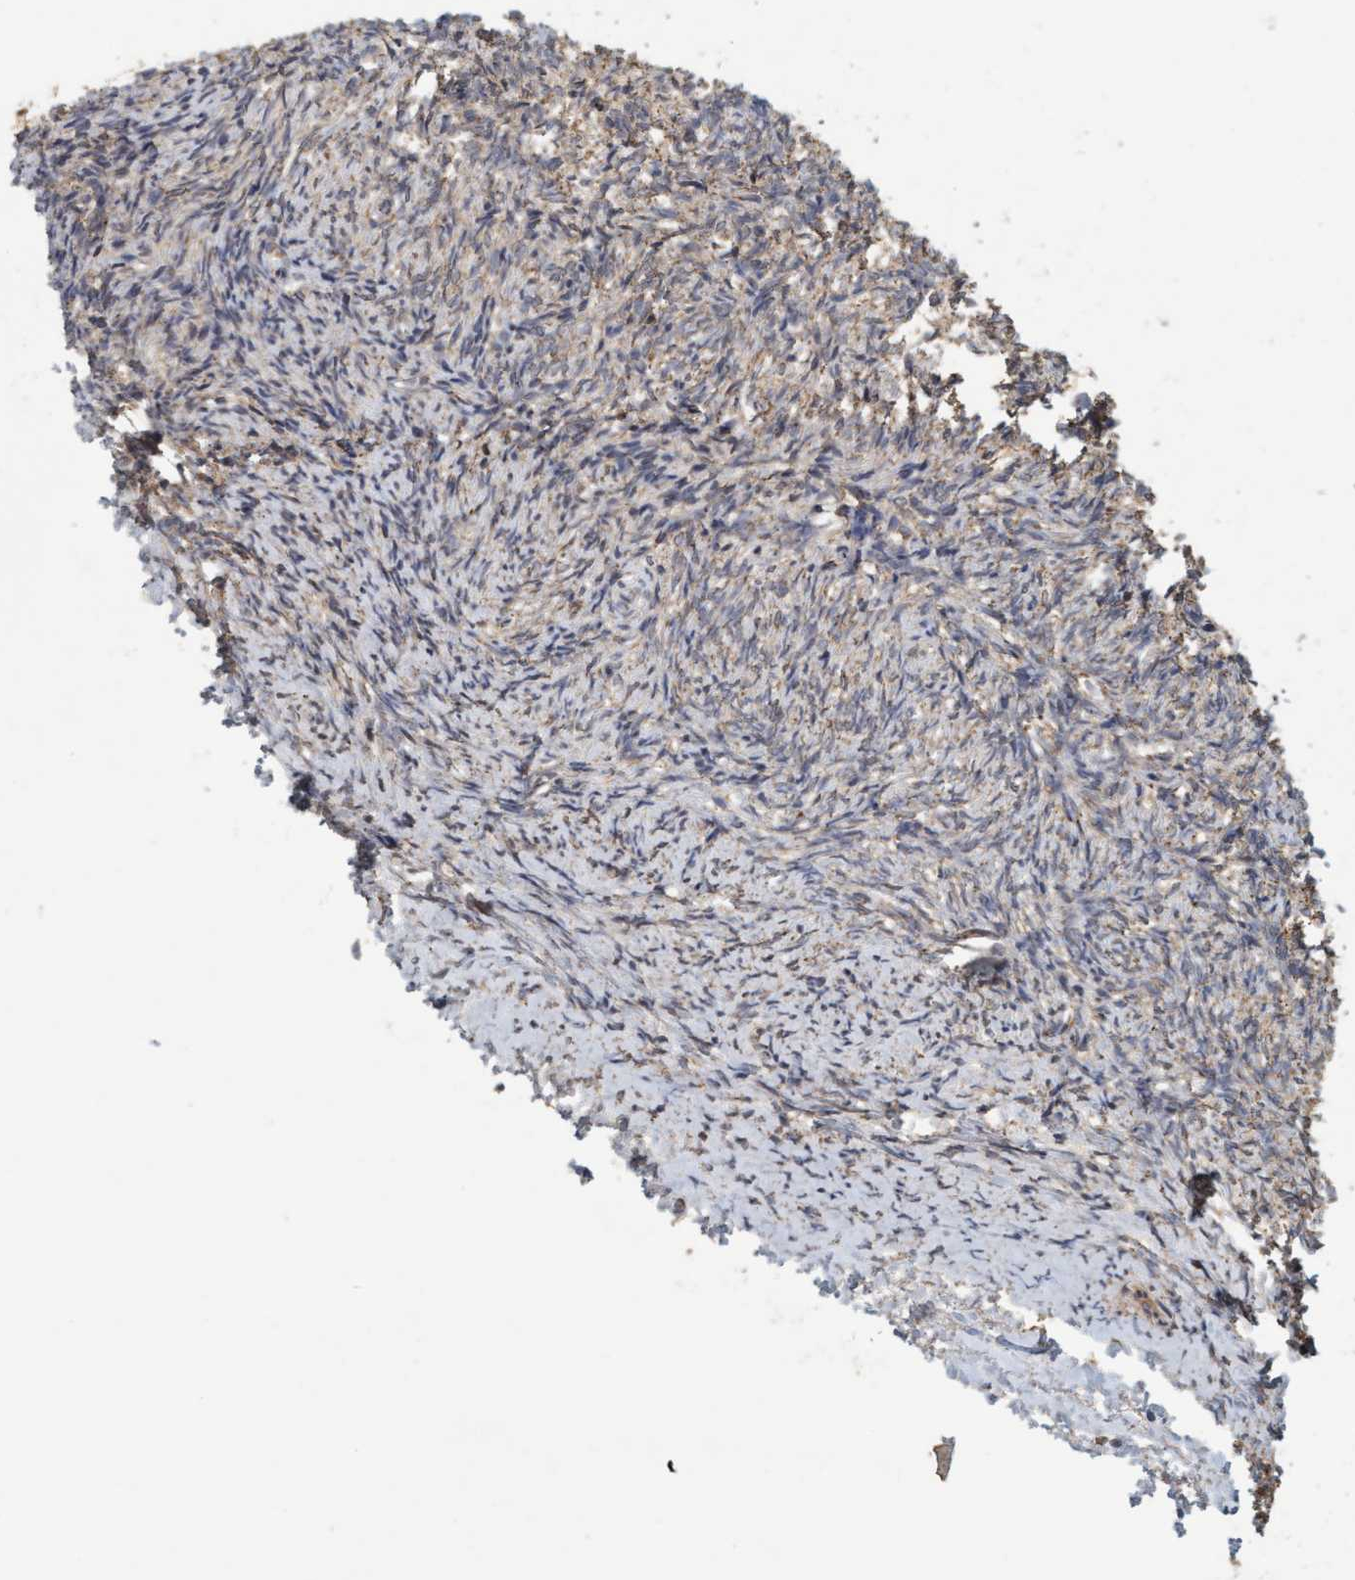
{"staining": {"intensity": "weak", "quantity": "25%-75%", "location": "cytoplasmic/membranous"}, "tissue": "ovary", "cell_type": "Follicle cells", "image_type": "normal", "snomed": [{"axis": "morphology", "description": "Normal tissue, NOS"}, {"axis": "topography", "description": "Ovary"}], "caption": "Protein expression by immunohistochemistry shows weak cytoplasmic/membranous positivity in approximately 25%-75% of follicle cells in benign ovary.", "gene": "VSIG8", "patient": {"sex": "female", "age": 41}}